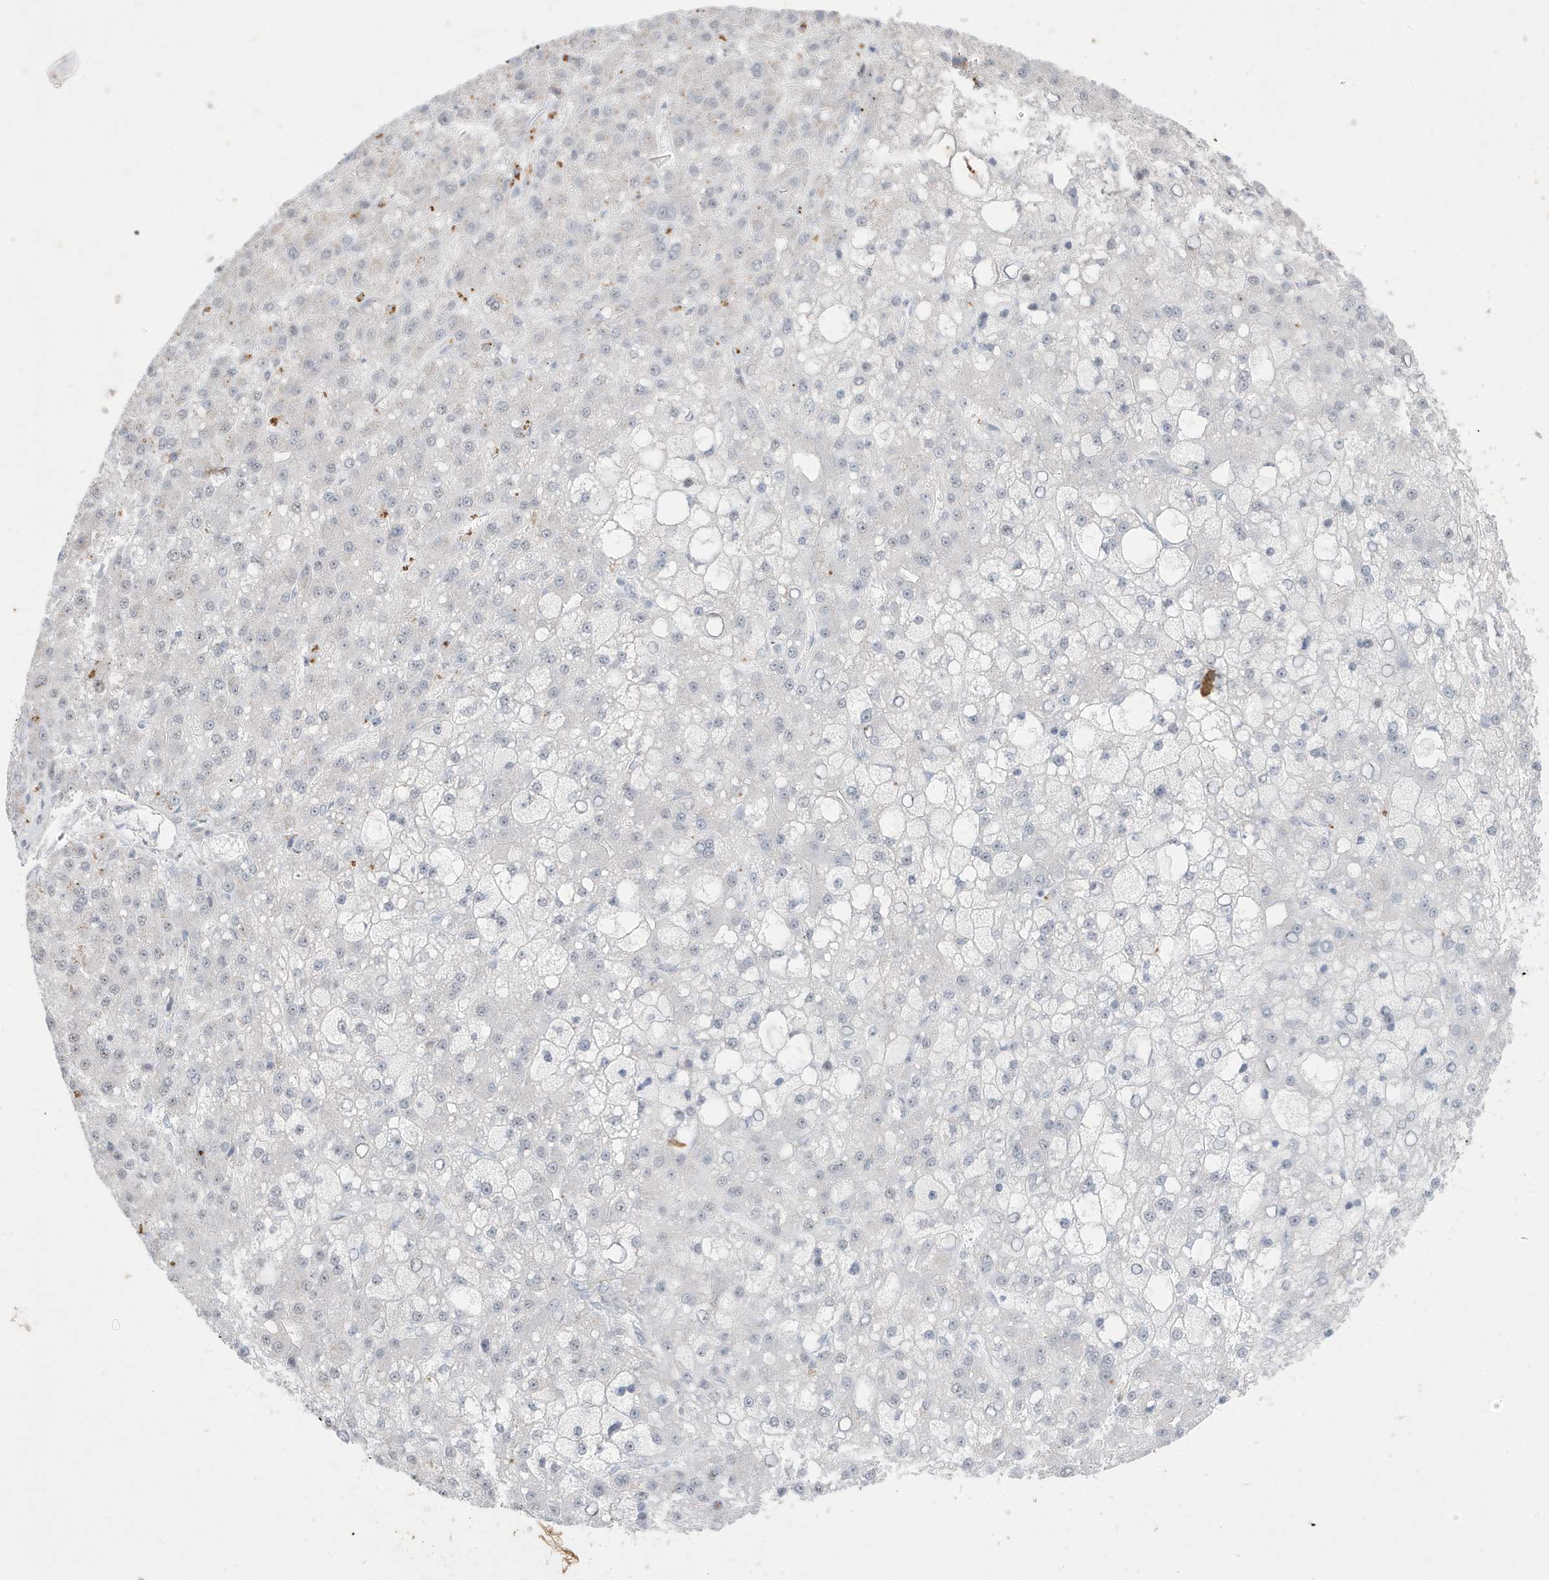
{"staining": {"intensity": "negative", "quantity": "none", "location": "none"}, "tissue": "liver cancer", "cell_type": "Tumor cells", "image_type": "cancer", "snomed": [{"axis": "morphology", "description": "Carcinoma, Hepatocellular, NOS"}, {"axis": "topography", "description": "Liver"}], "caption": "Tumor cells are negative for brown protein staining in liver cancer.", "gene": "FNDC1", "patient": {"sex": "male", "age": 67}}